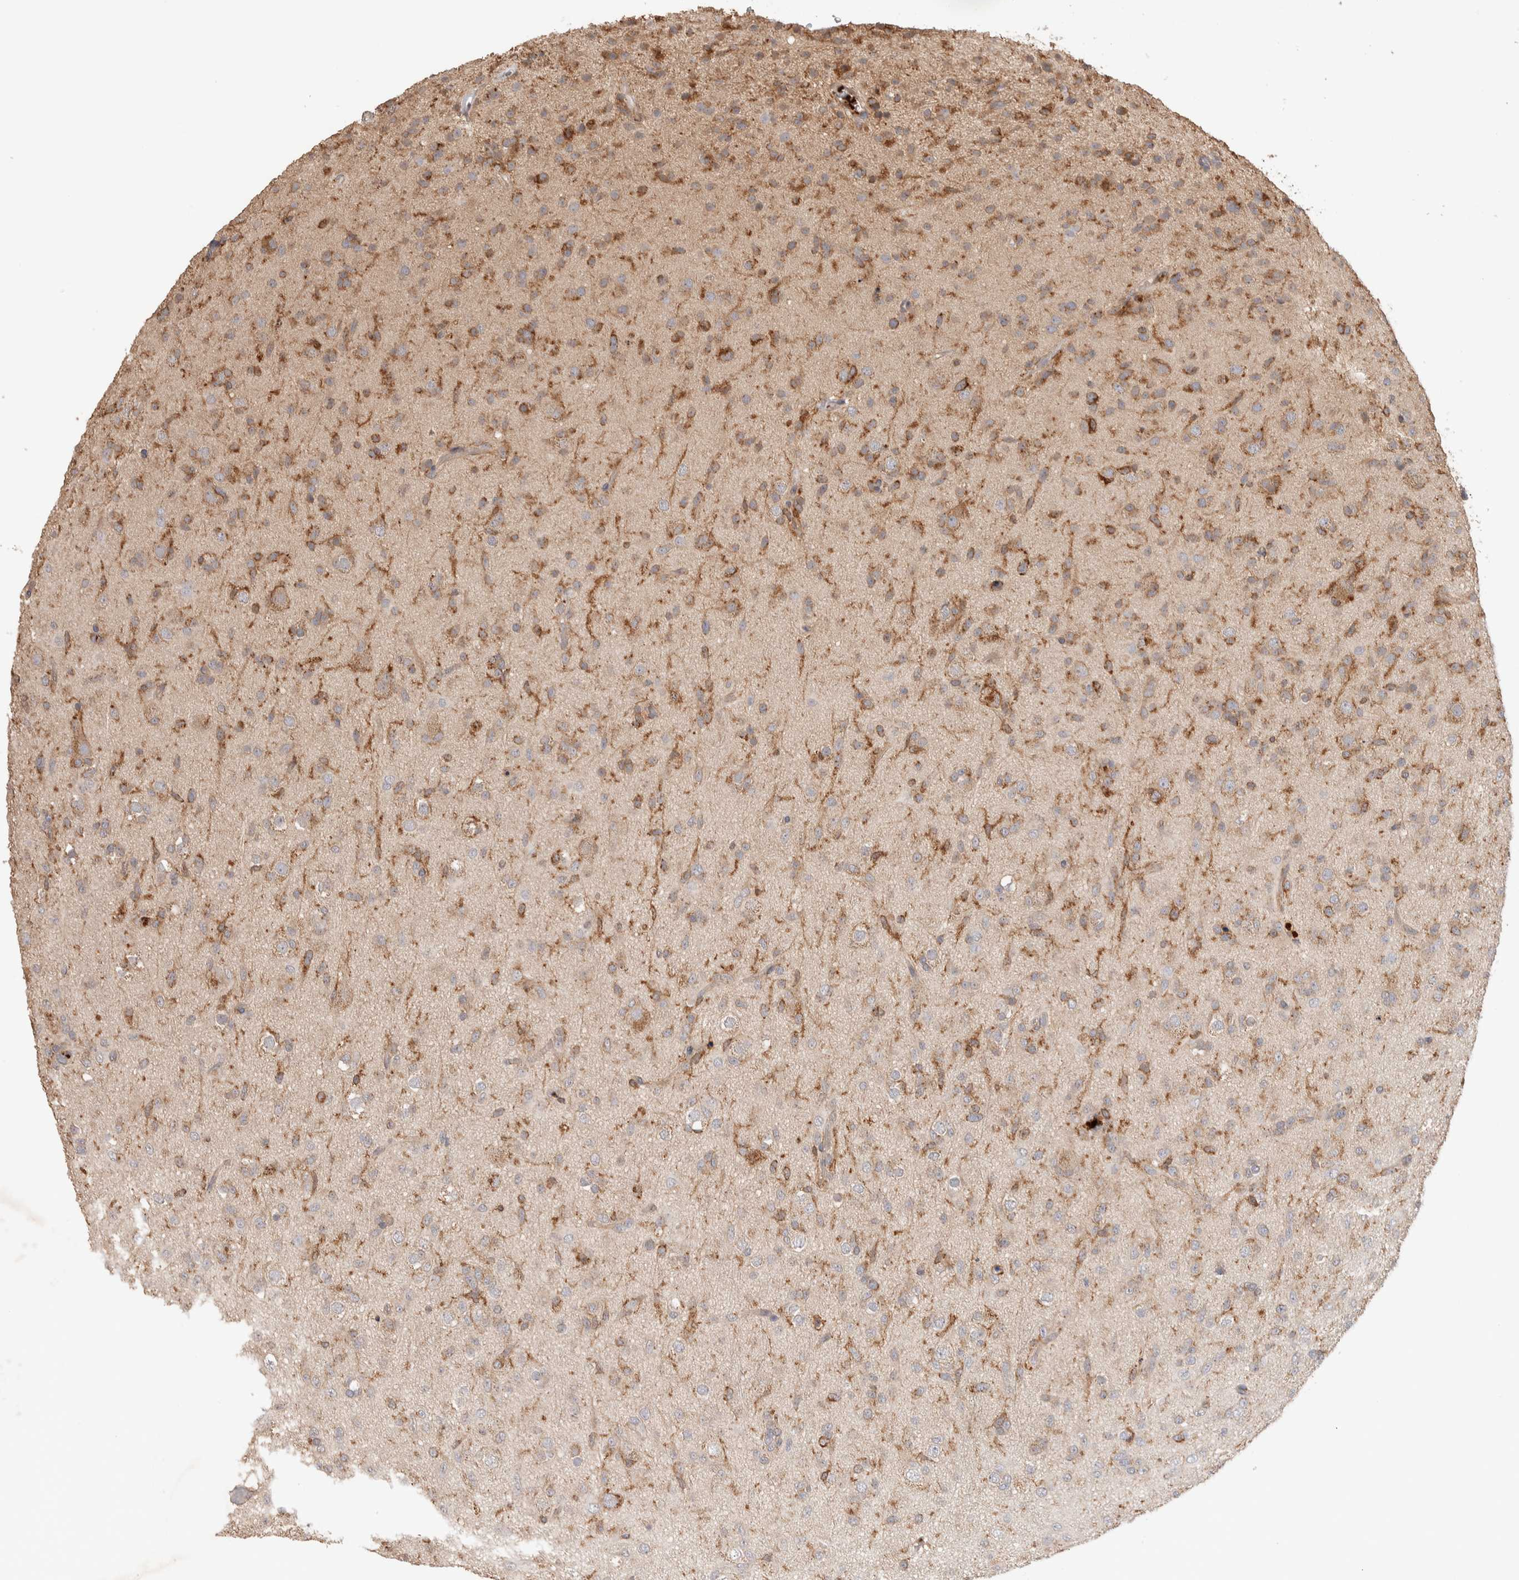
{"staining": {"intensity": "moderate", "quantity": ">75%", "location": "cytoplasmic/membranous"}, "tissue": "glioma", "cell_type": "Tumor cells", "image_type": "cancer", "snomed": [{"axis": "morphology", "description": "Glioma, malignant, Low grade"}, {"axis": "topography", "description": "Brain"}], "caption": "Human glioma stained for a protein (brown) shows moderate cytoplasmic/membranous positive expression in approximately >75% of tumor cells.", "gene": "DEPTOR", "patient": {"sex": "male", "age": 65}}